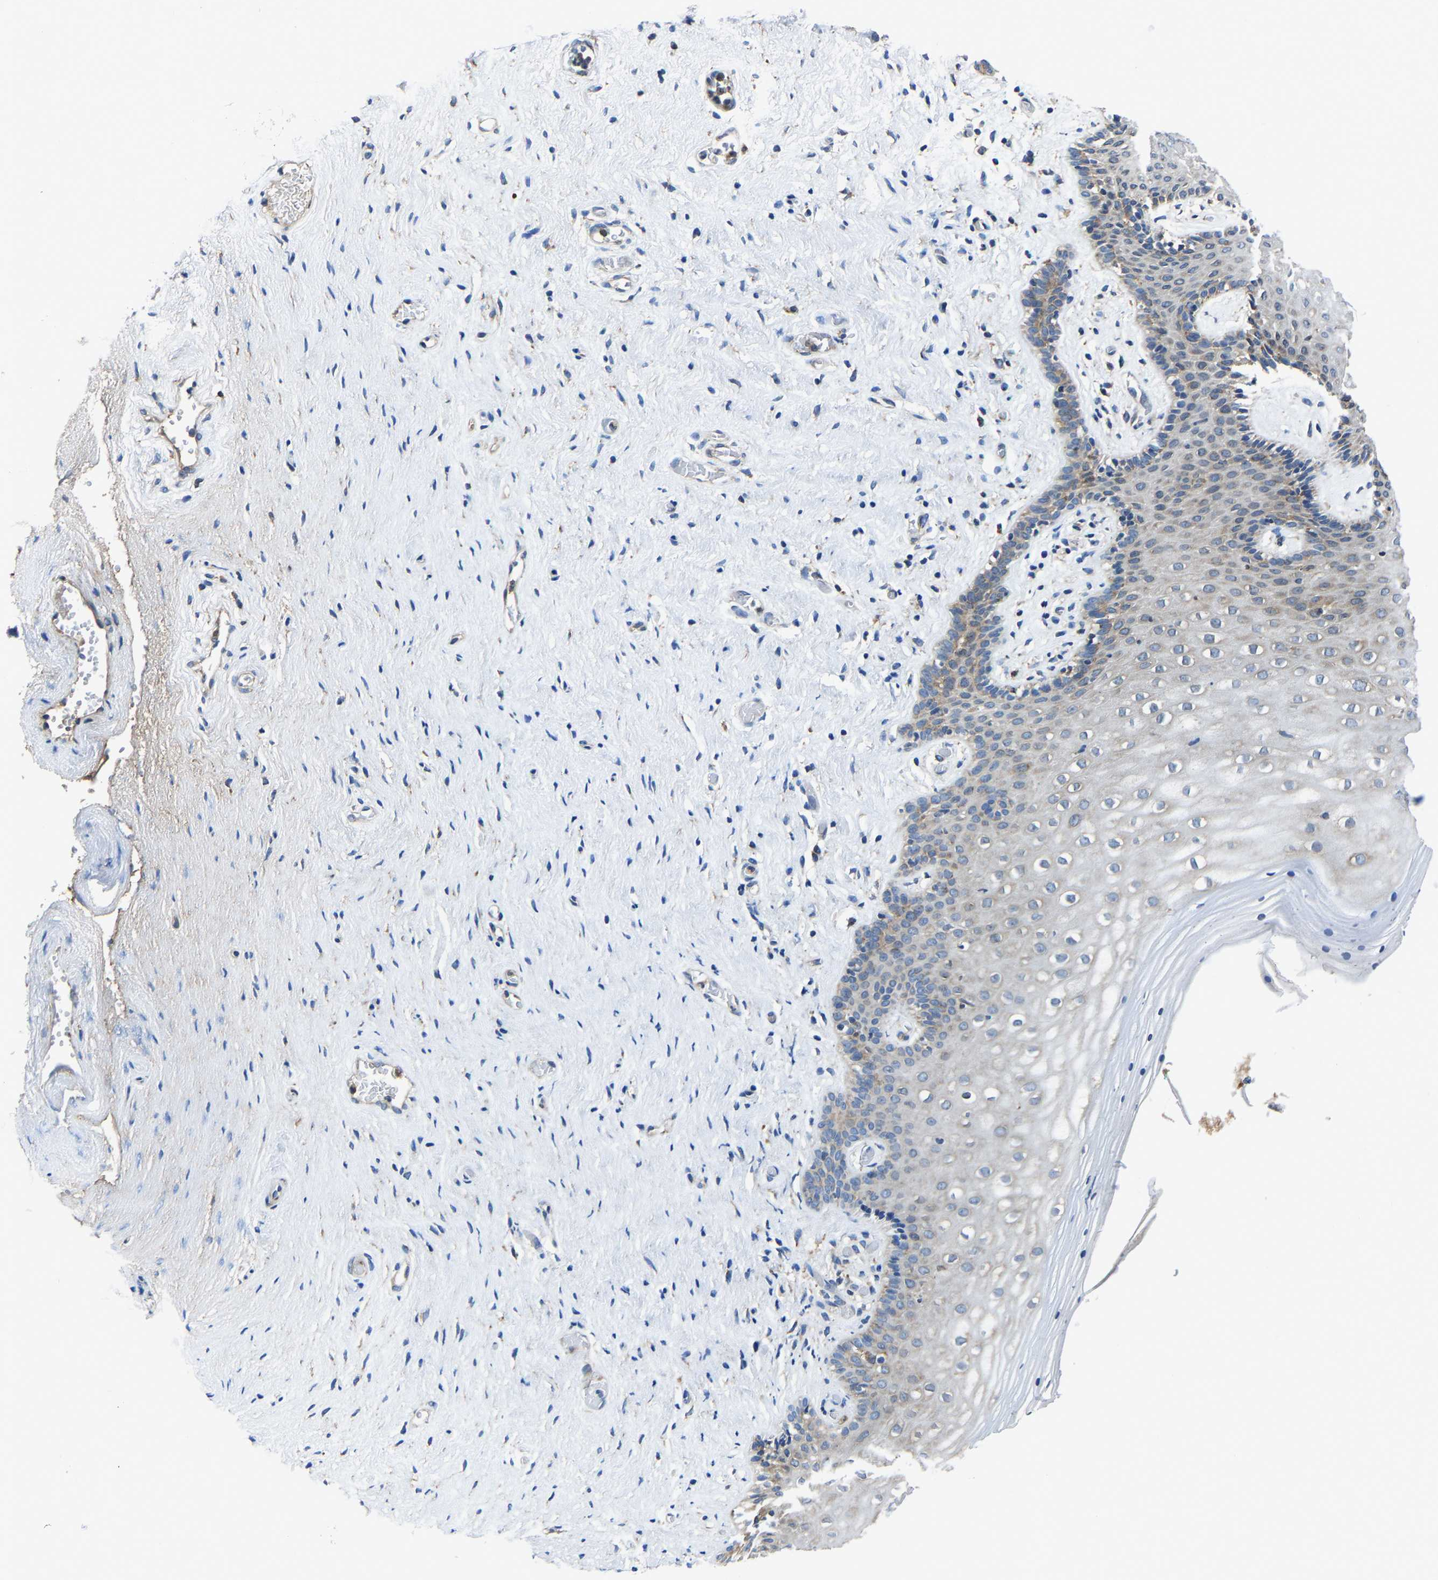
{"staining": {"intensity": "moderate", "quantity": "25%-75%", "location": "cytoplasmic/membranous"}, "tissue": "vagina", "cell_type": "Squamous epithelial cells", "image_type": "normal", "snomed": [{"axis": "morphology", "description": "Normal tissue, NOS"}, {"axis": "topography", "description": "Vagina"}], "caption": "Normal vagina demonstrates moderate cytoplasmic/membranous staining in about 25%-75% of squamous epithelial cells, visualized by immunohistochemistry. The staining was performed using DAB, with brown indicating positive protein expression. Nuclei are stained blue with hematoxylin.", "gene": "G3BP2", "patient": {"sex": "female", "age": 44}}